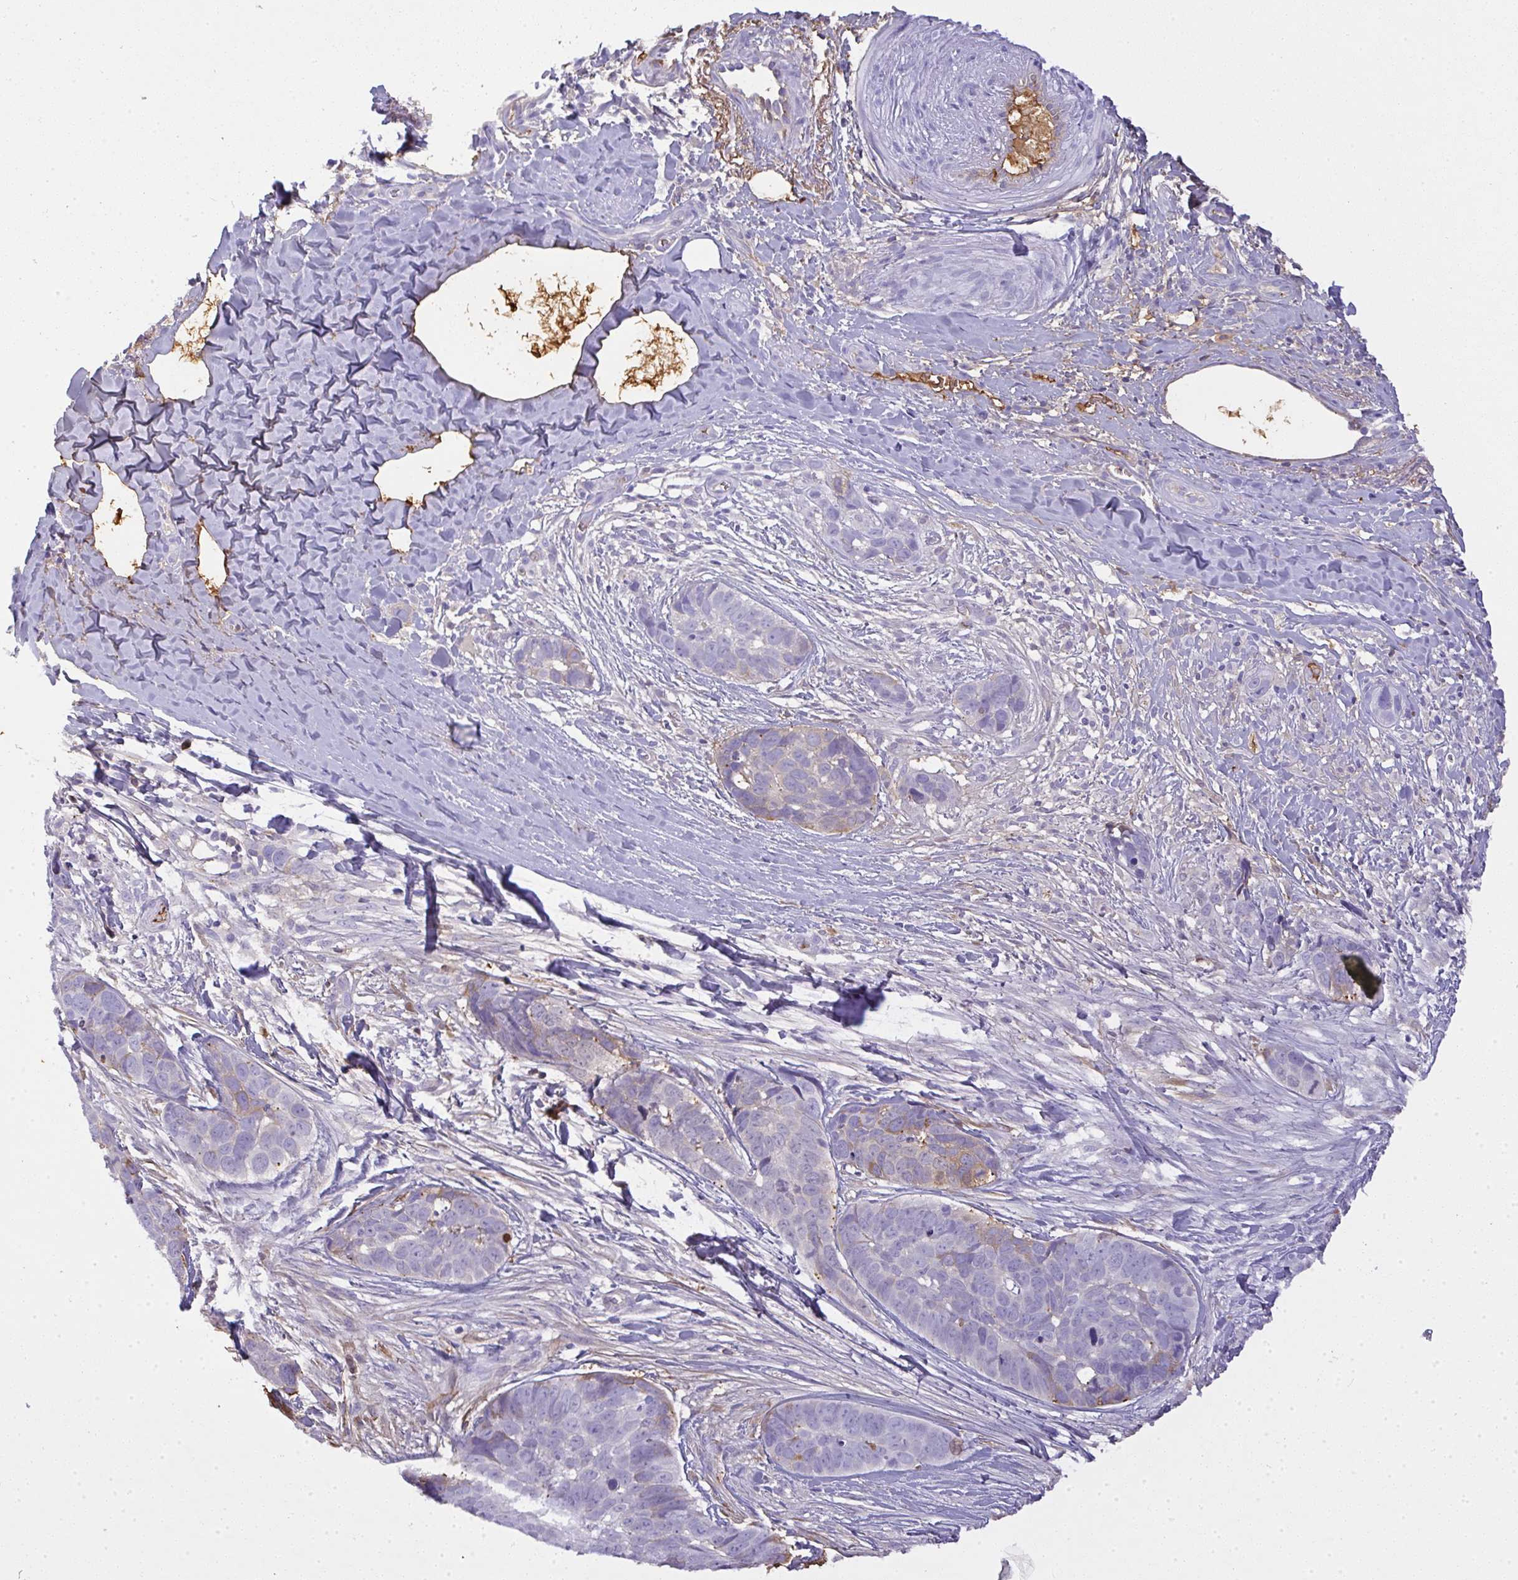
{"staining": {"intensity": "moderate", "quantity": "<25%", "location": "cytoplasmic/membranous"}, "tissue": "skin cancer", "cell_type": "Tumor cells", "image_type": "cancer", "snomed": [{"axis": "morphology", "description": "Basal cell carcinoma"}, {"axis": "topography", "description": "Skin"}], "caption": "Skin cancer stained with a brown dye shows moderate cytoplasmic/membranous positive expression in about <25% of tumor cells.", "gene": "SMYD5", "patient": {"sex": "female", "age": 82}}